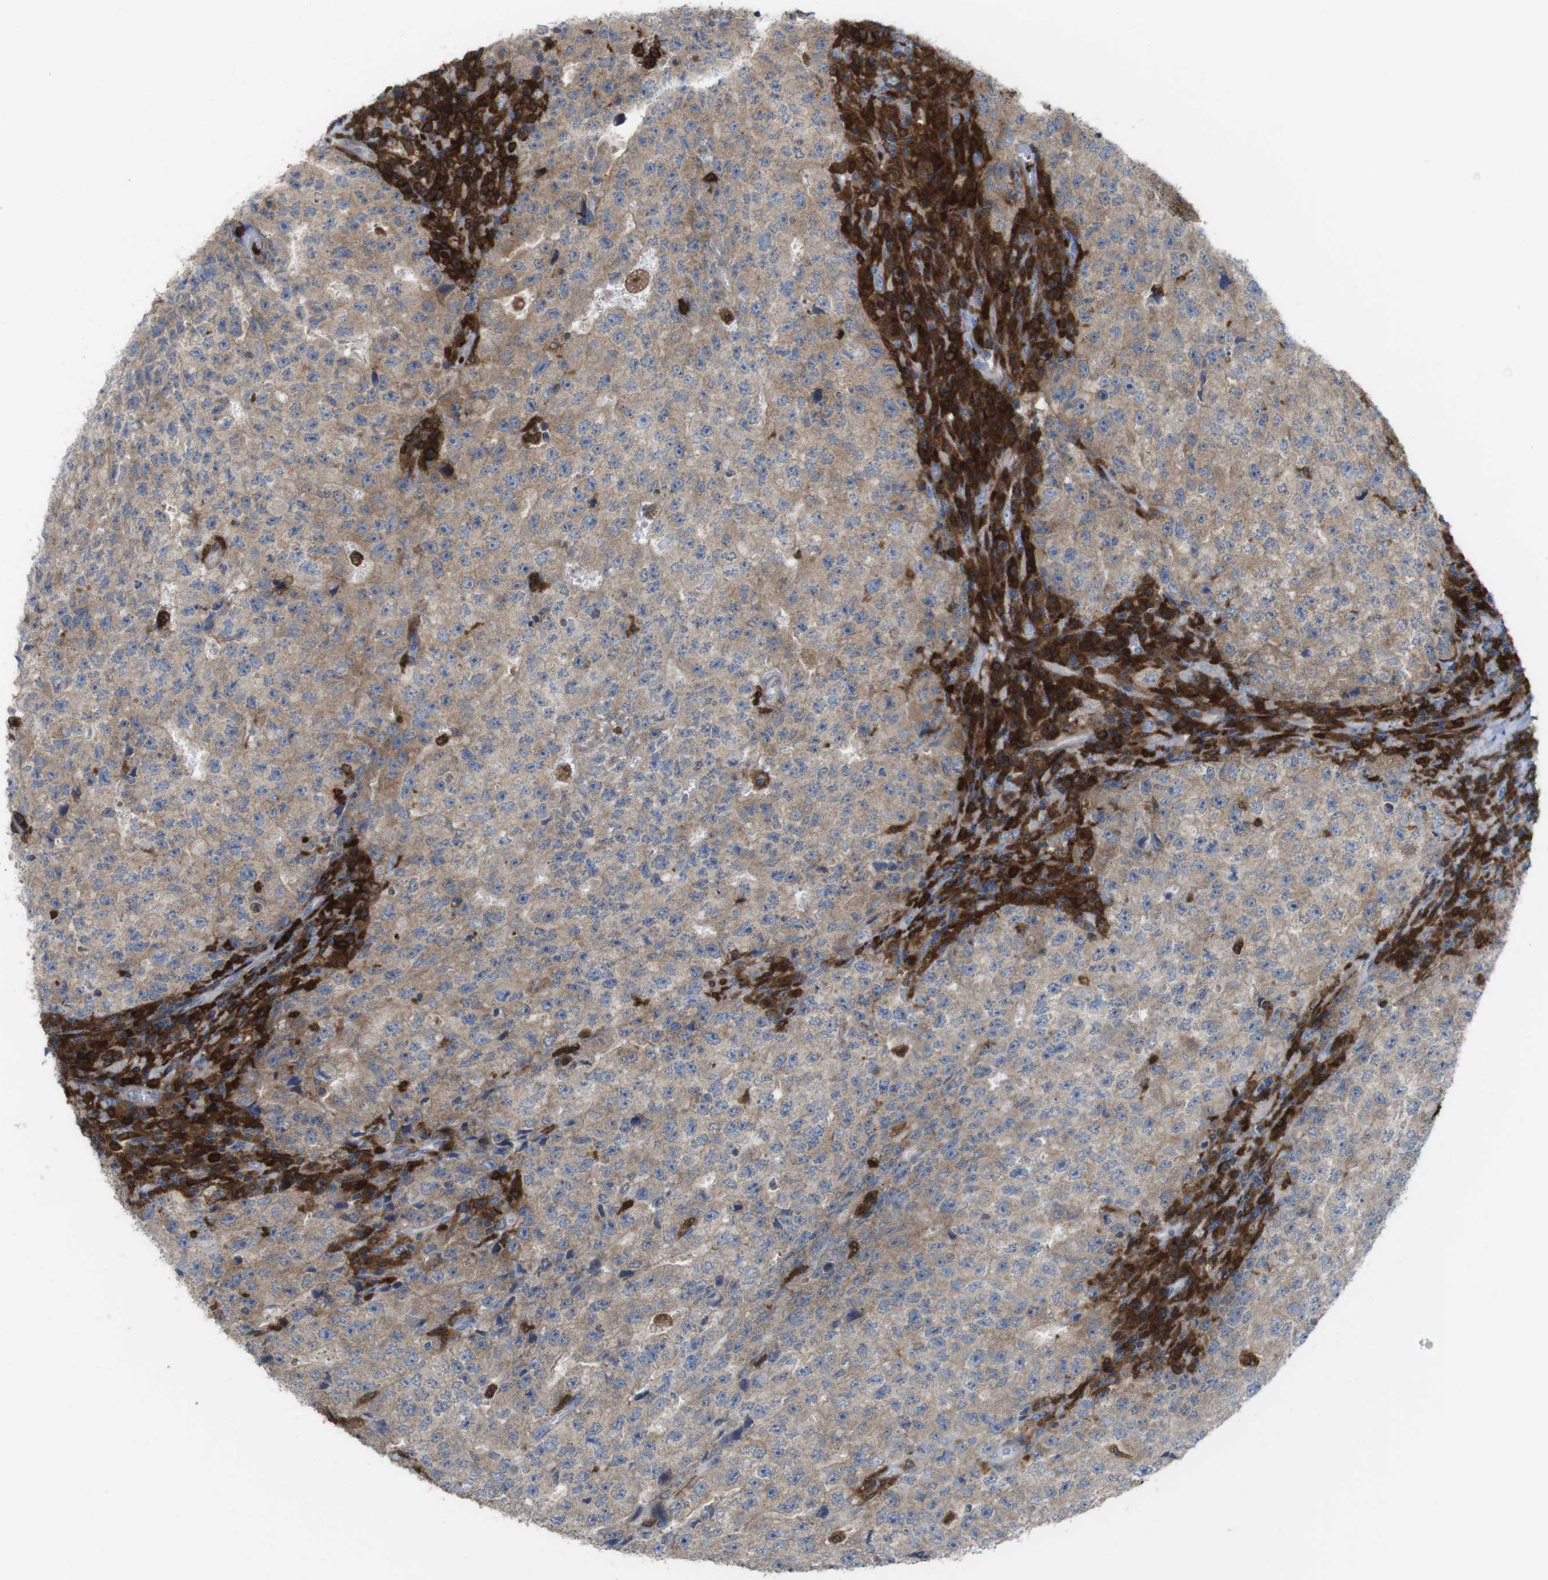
{"staining": {"intensity": "weak", "quantity": ">75%", "location": "cytoplasmic/membranous"}, "tissue": "testis cancer", "cell_type": "Tumor cells", "image_type": "cancer", "snomed": [{"axis": "morphology", "description": "Necrosis, NOS"}, {"axis": "morphology", "description": "Carcinoma, Embryonal, NOS"}, {"axis": "topography", "description": "Testis"}], "caption": "Protein staining of testis embryonal carcinoma tissue displays weak cytoplasmic/membranous positivity in approximately >75% of tumor cells. Nuclei are stained in blue.", "gene": "PRKCD", "patient": {"sex": "male", "age": 19}}